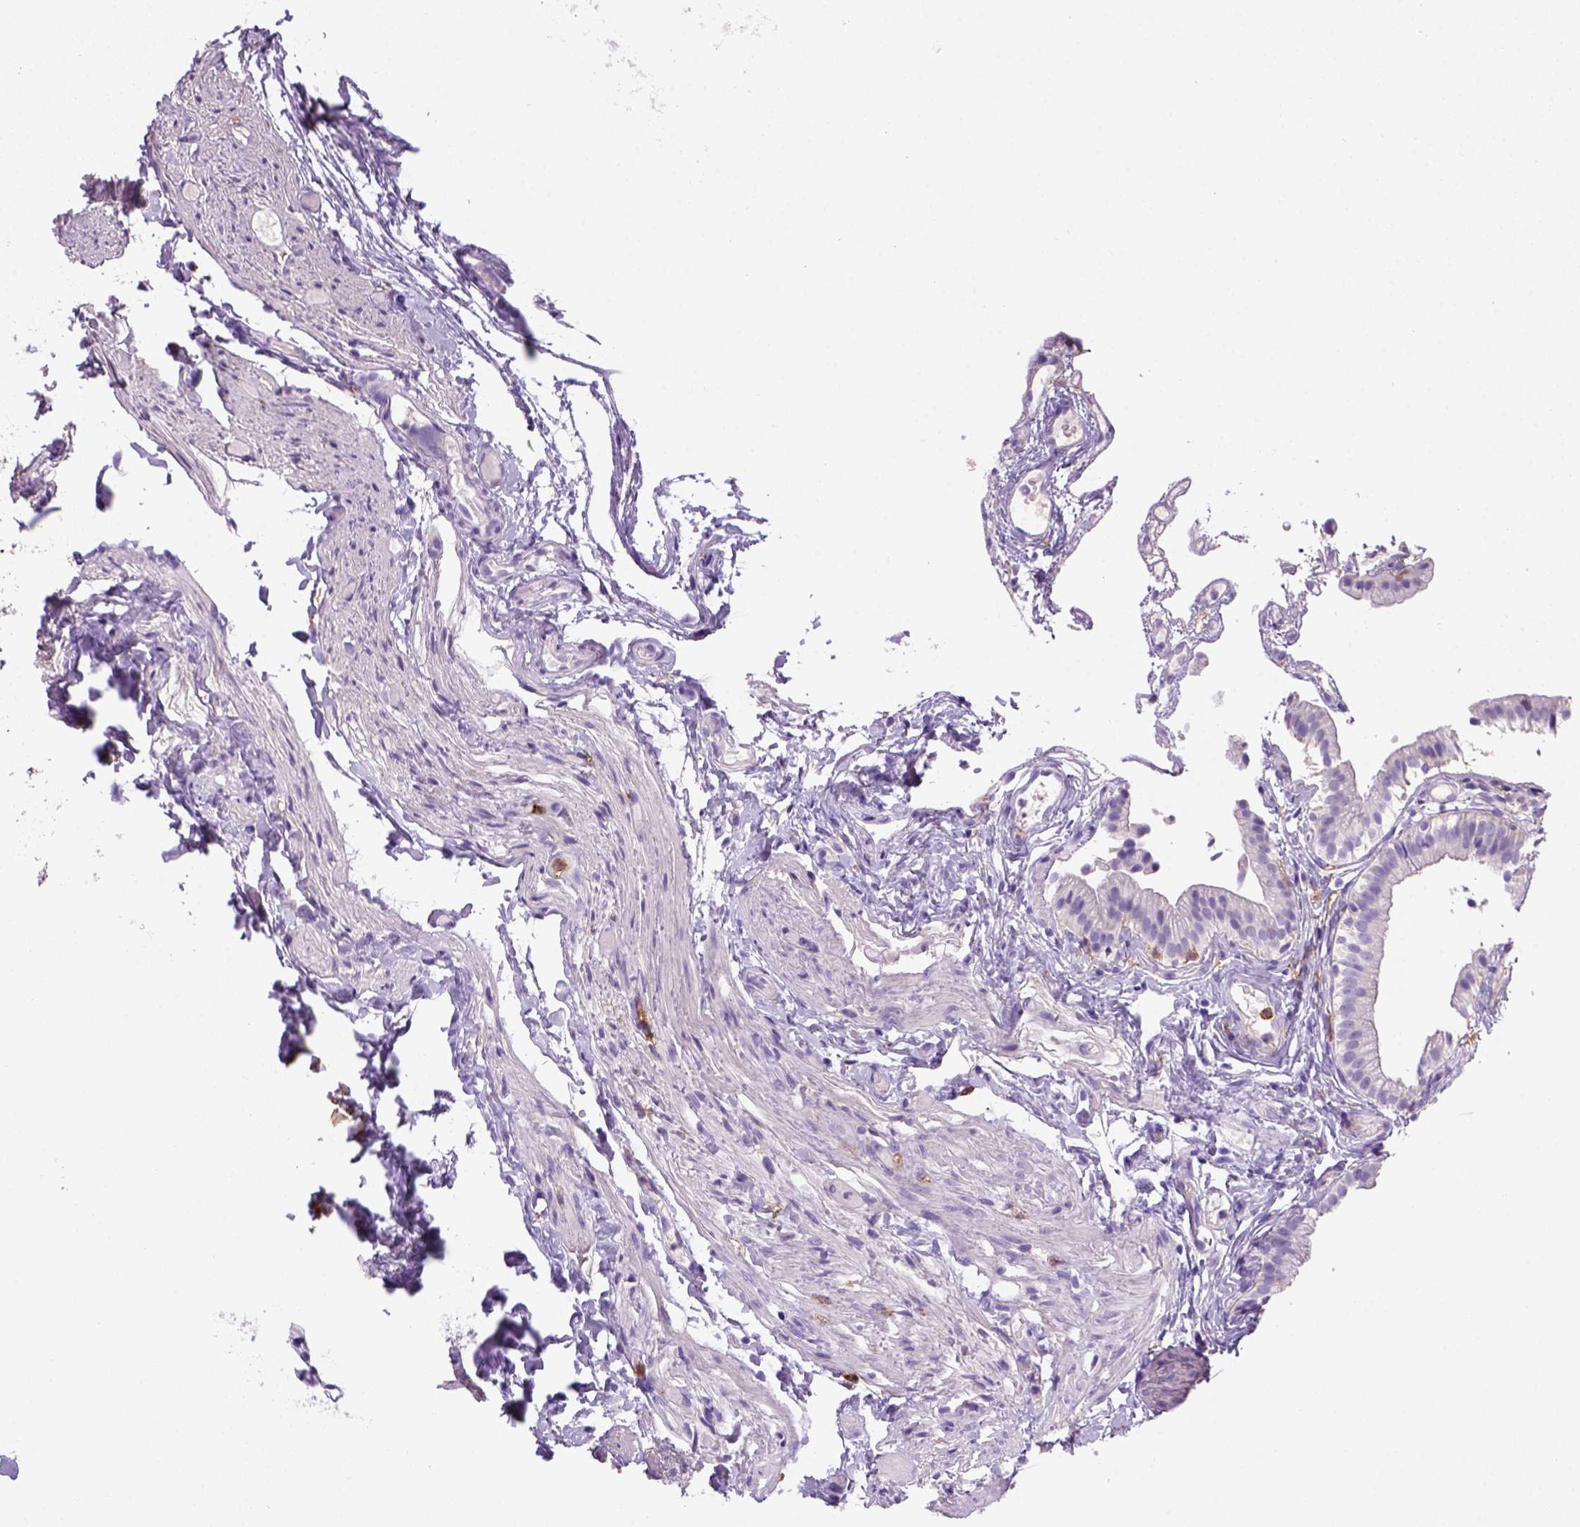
{"staining": {"intensity": "negative", "quantity": "none", "location": "none"}, "tissue": "gallbladder", "cell_type": "Glandular cells", "image_type": "normal", "snomed": [{"axis": "morphology", "description": "Normal tissue, NOS"}, {"axis": "topography", "description": "Gallbladder"}], "caption": "The histopathology image exhibits no significant staining in glandular cells of gallbladder.", "gene": "CD14", "patient": {"sex": "female", "age": 47}}